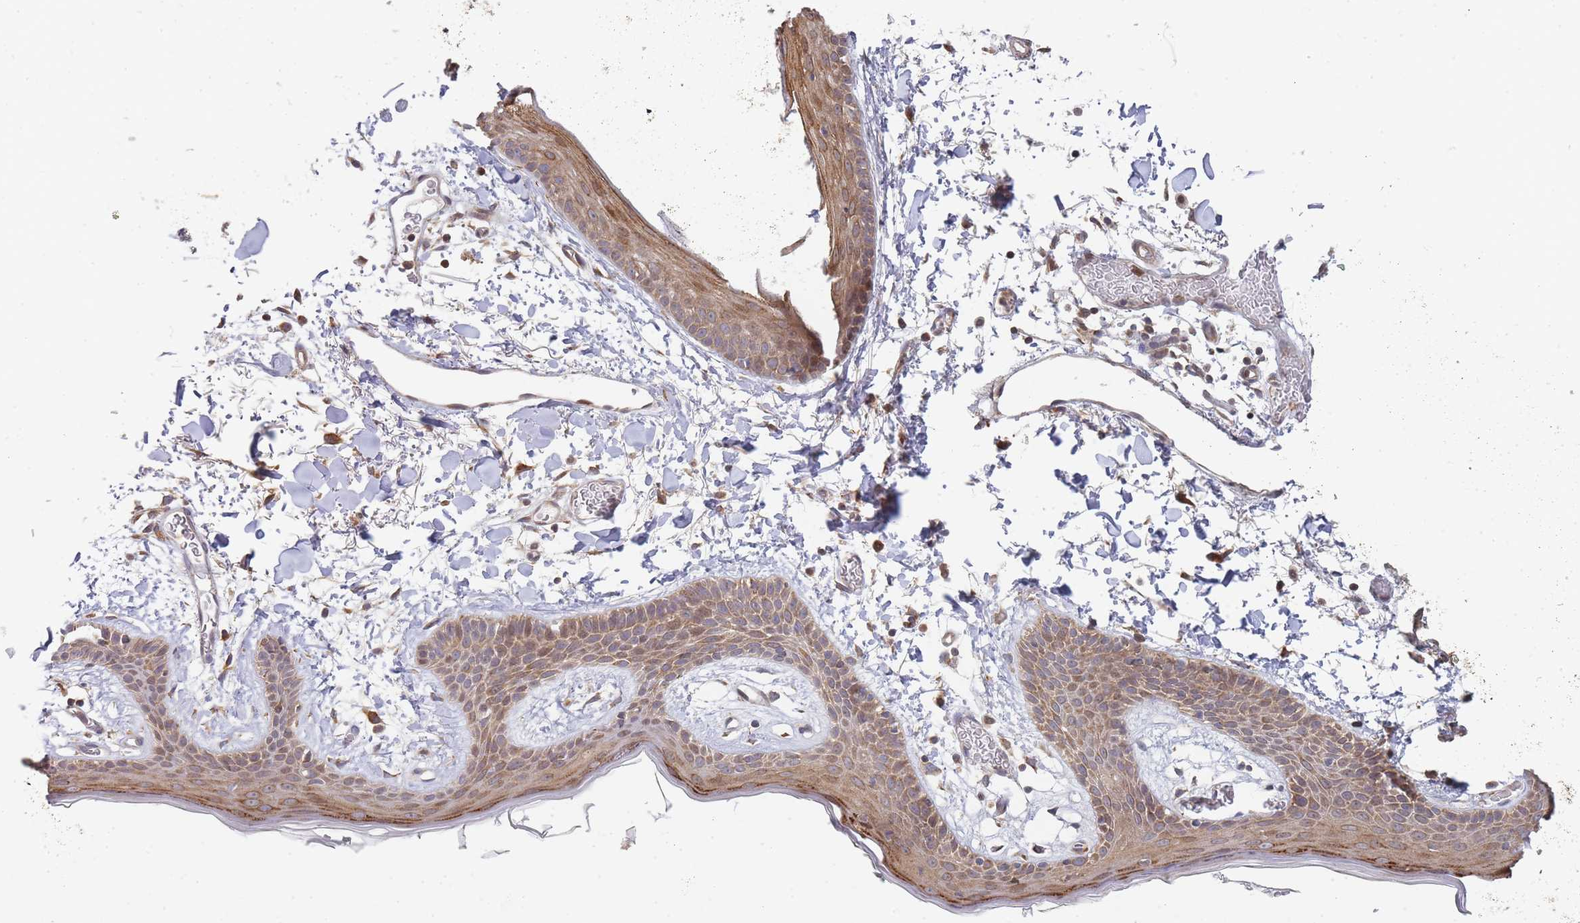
{"staining": {"intensity": "moderate", "quantity": ">75%", "location": "cytoplasmic/membranous"}, "tissue": "skin", "cell_type": "Fibroblasts", "image_type": "normal", "snomed": [{"axis": "morphology", "description": "Normal tissue, NOS"}, {"axis": "topography", "description": "Skin"}], "caption": "Human skin stained for a protein (brown) exhibits moderate cytoplasmic/membranous positive expression in about >75% of fibroblasts.", "gene": "TRIM26", "patient": {"sex": "male", "age": 79}}